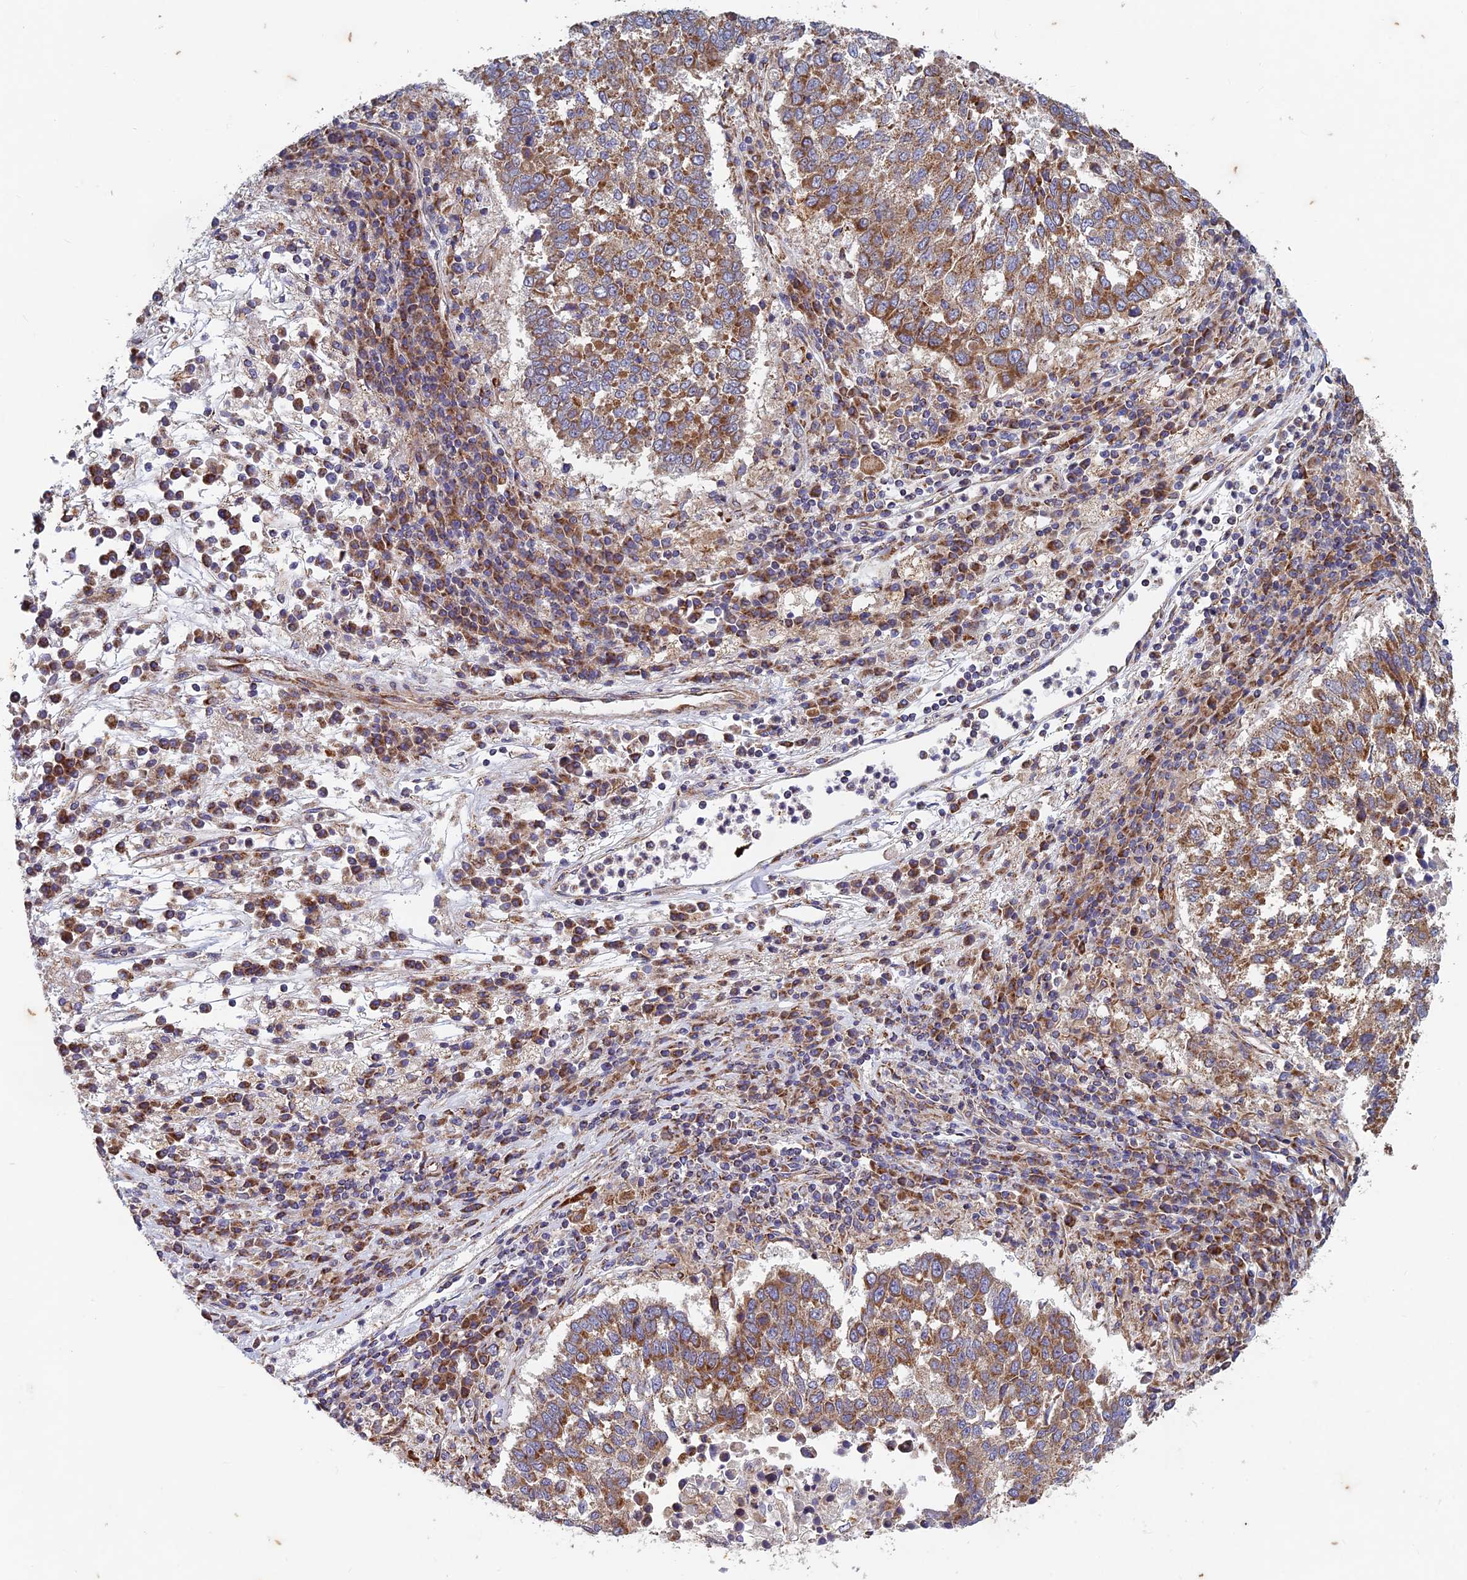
{"staining": {"intensity": "moderate", "quantity": "25%-75%", "location": "cytoplasmic/membranous"}, "tissue": "lung cancer", "cell_type": "Tumor cells", "image_type": "cancer", "snomed": [{"axis": "morphology", "description": "Squamous cell carcinoma, NOS"}, {"axis": "topography", "description": "Lung"}], "caption": "Moderate cytoplasmic/membranous positivity is seen in about 25%-75% of tumor cells in lung squamous cell carcinoma.", "gene": "AP4S1", "patient": {"sex": "male", "age": 73}}